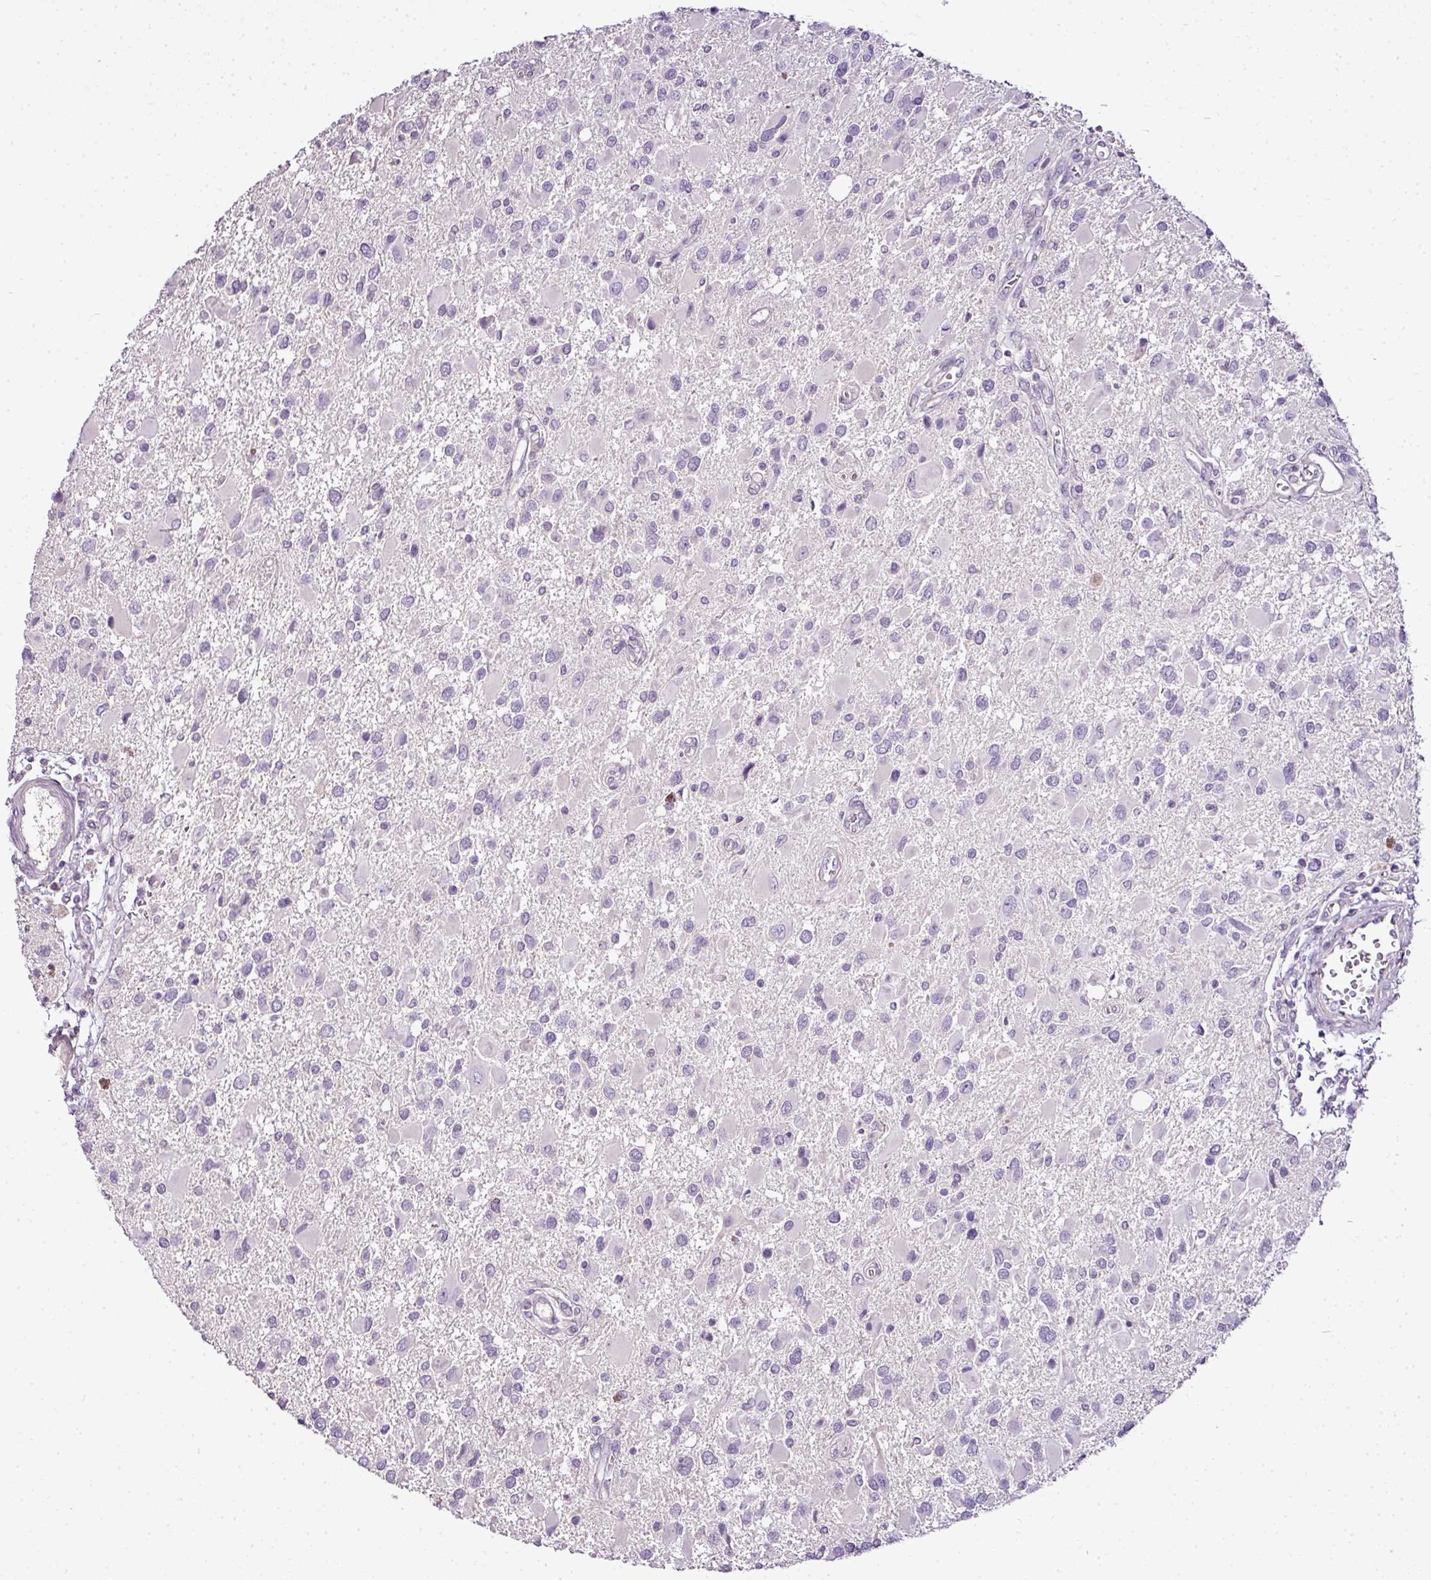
{"staining": {"intensity": "negative", "quantity": "none", "location": "none"}, "tissue": "glioma", "cell_type": "Tumor cells", "image_type": "cancer", "snomed": [{"axis": "morphology", "description": "Glioma, malignant, High grade"}, {"axis": "topography", "description": "Brain"}], "caption": "Immunohistochemistry (IHC) image of neoplastic tissue: high-grade glioma (malignant) stained with DAB displays no significant protein expression in tumor cells.", "gene": "TEX30", "patient": {"sex": "male", "age": 53}}